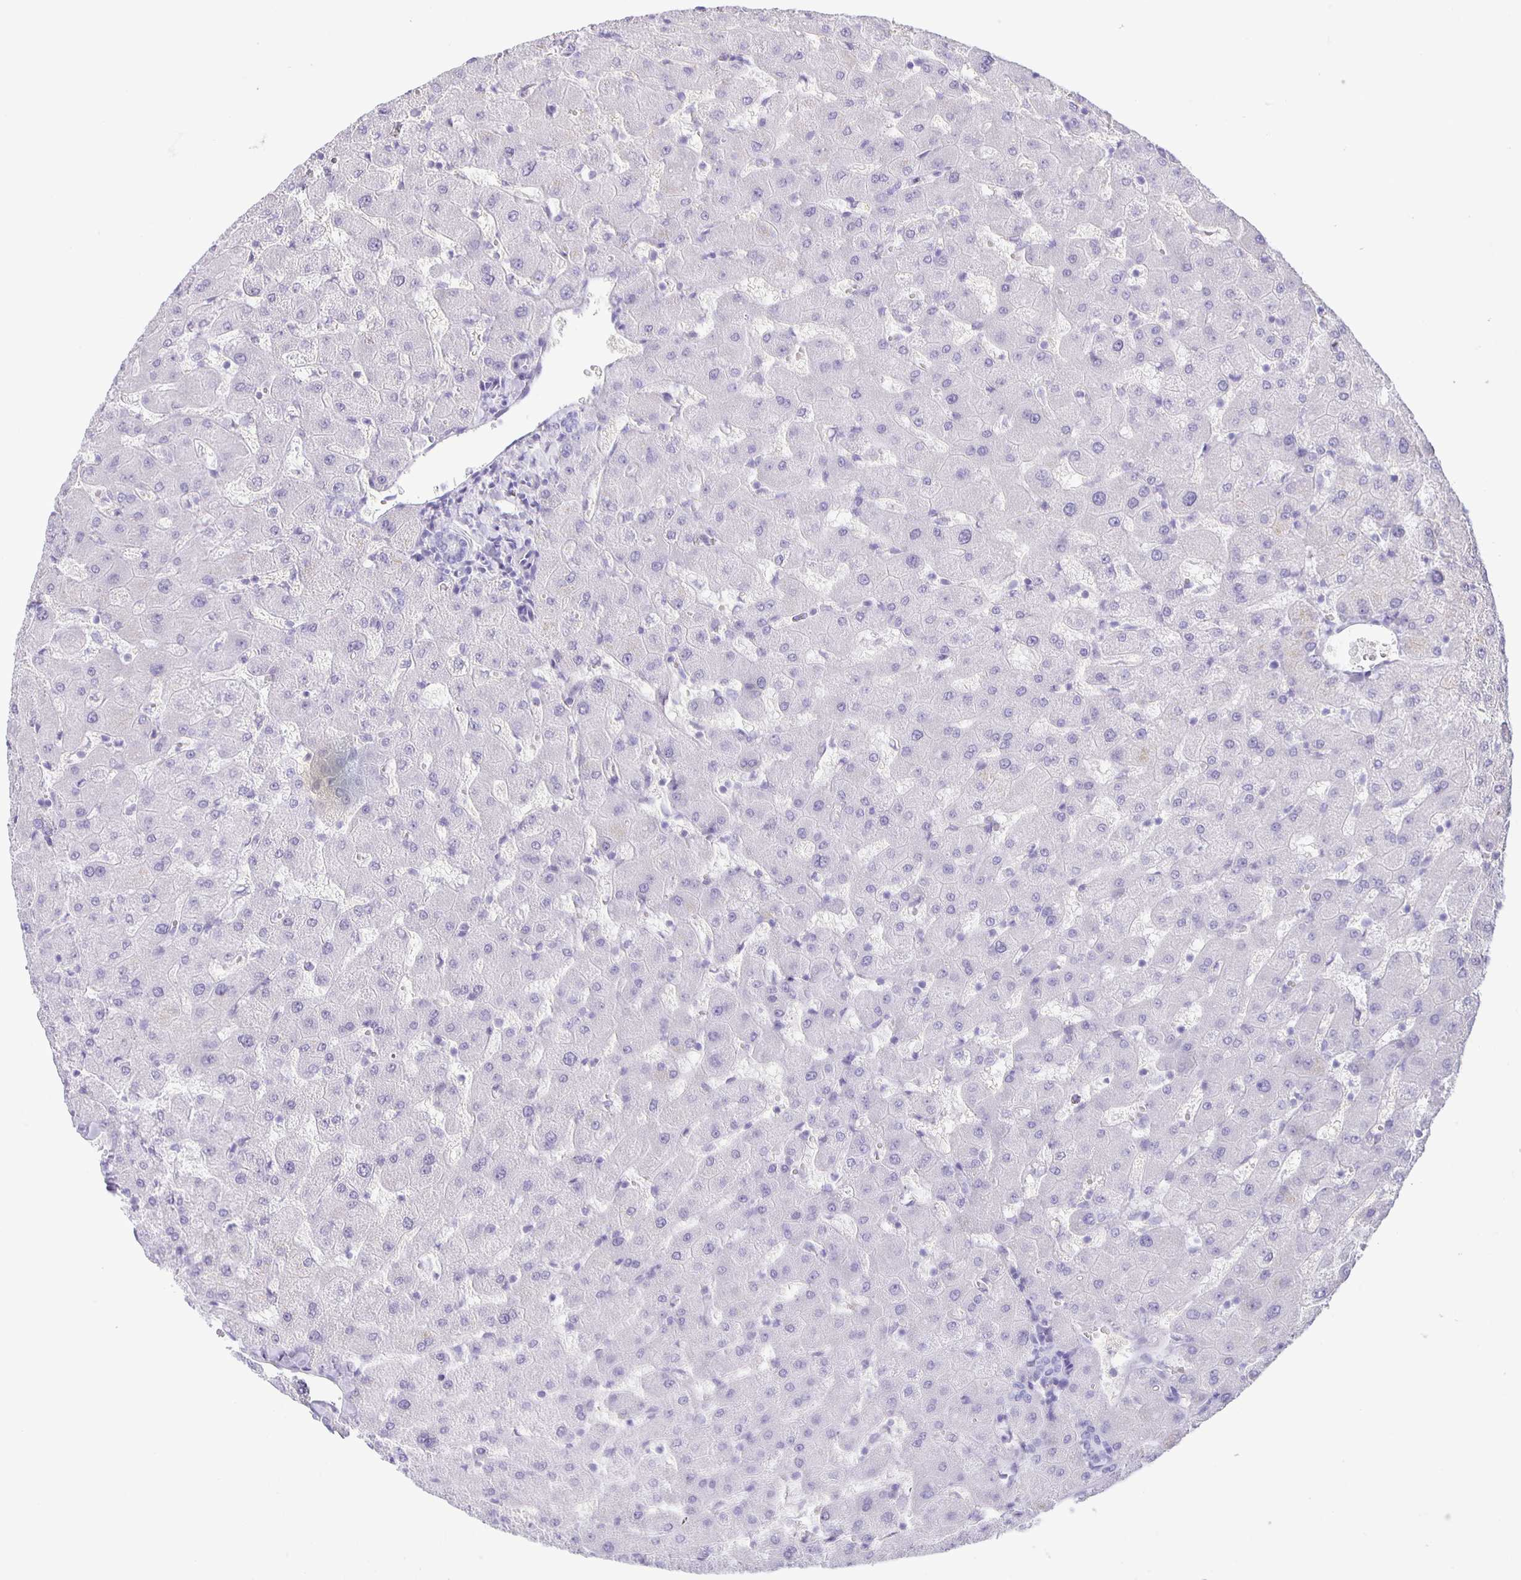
{"staining": {"intensity": "negative", "quantity": "none", "location": "none"}, "tissue": "liver", "cell_type": "Cholangiocytes", "image_type": "normal", "snomed": [{"axis": "morphology", "description": "Normal tissue, NOS"}, {"axis": "topography", "description": "Liver"}], "caption": "Histopathology image shows no significant protein positivity in cholangiocytes of unremarkable liver.", "gene": "EZHIP", "patient": {"sex": "female", "age": 63}}